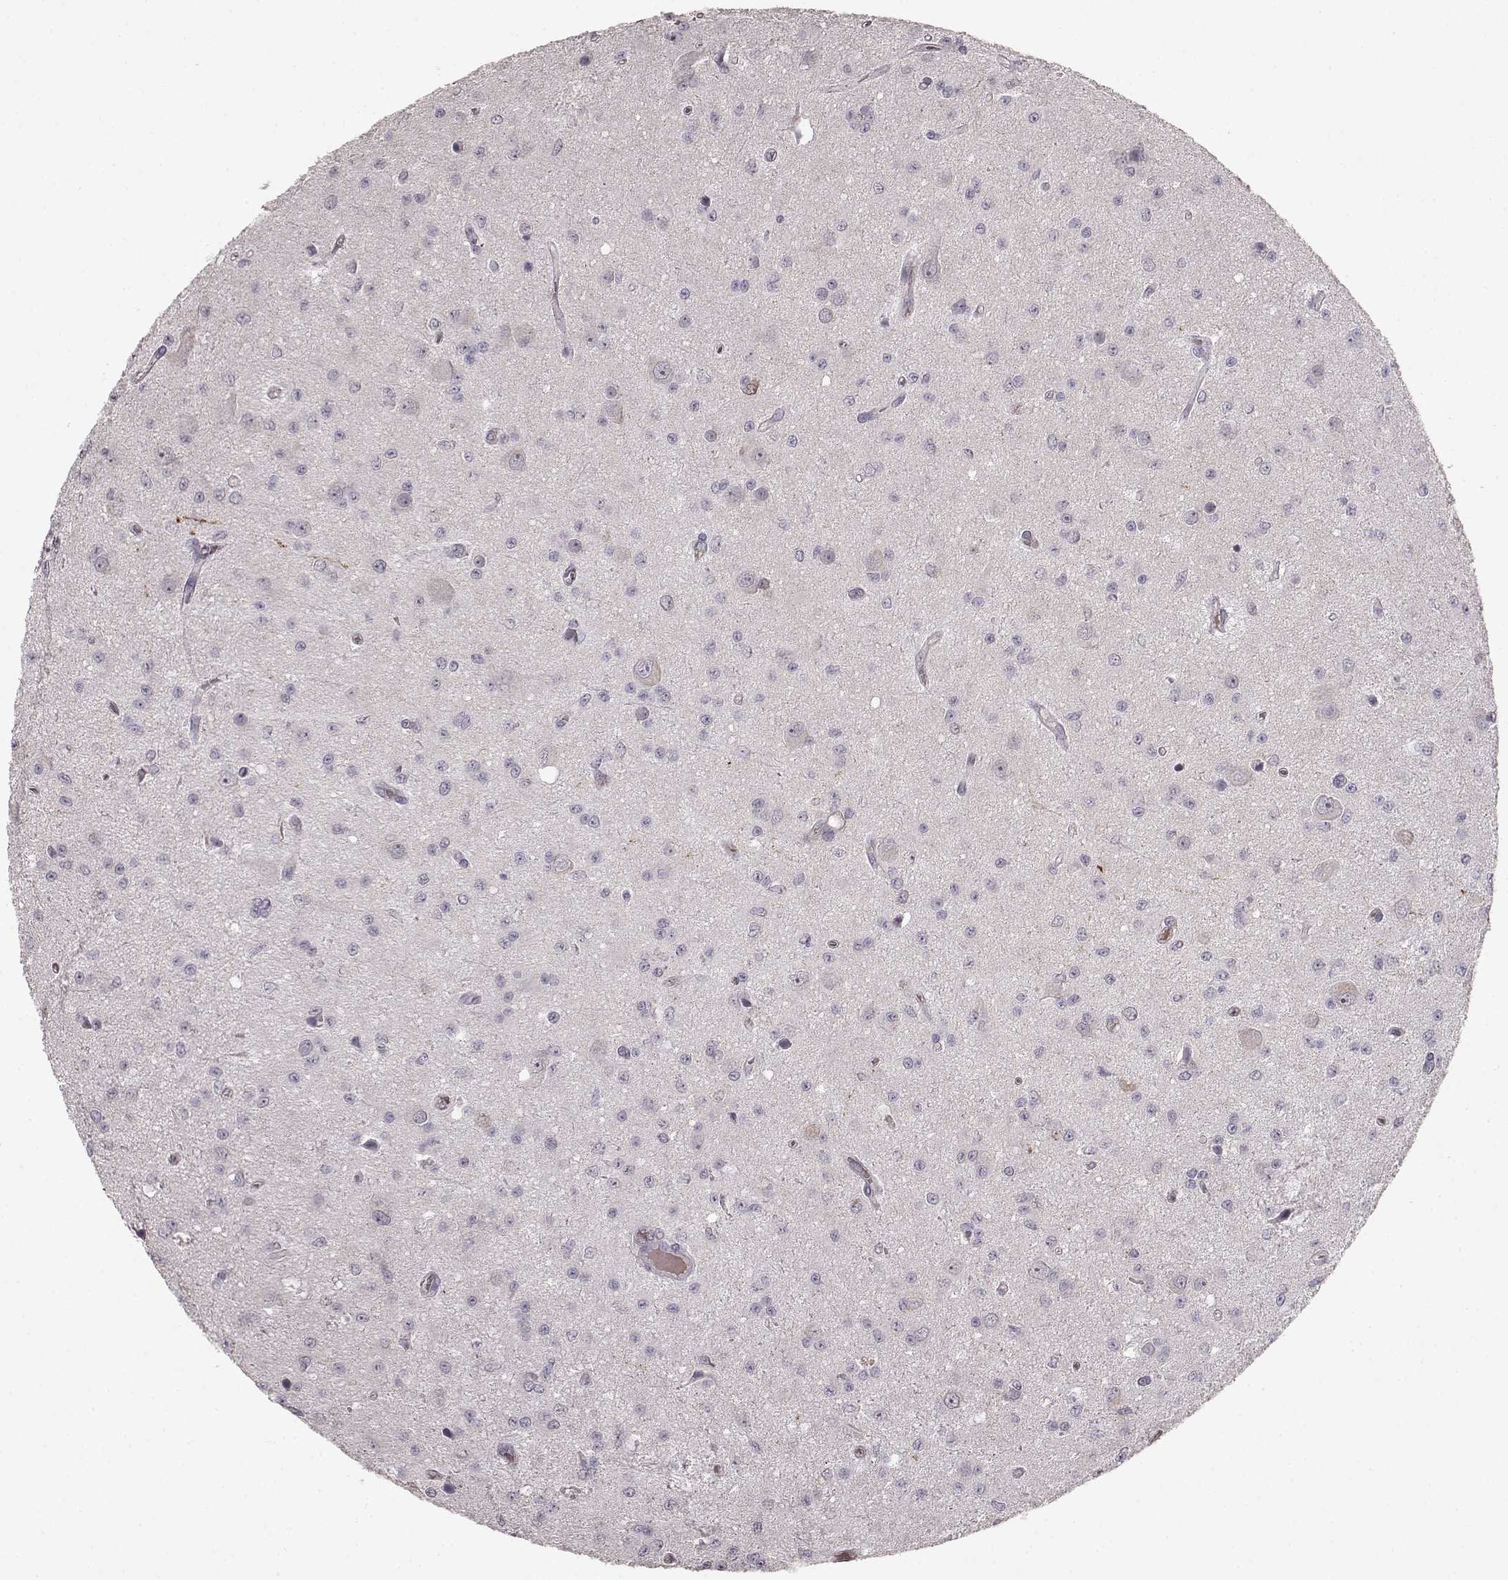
{"staining": {"intensity": "negative", "quantity": "none", "location": "none"}, "tissue": "glioma", "cell_type": "Tumor cells", "image_type": "cancer", "snomed": [{"axis": "morphology", "description": "Glioma, malignant, Low grade"}, {"axis": "topography", "description": "Brain"}], "caption": "The immunohistochemistry histopathology image has no significant staining in tumor cells of glioma tissue.", "gene": "YJEFN3", "patient": {"sex": "female", "age": 45}}